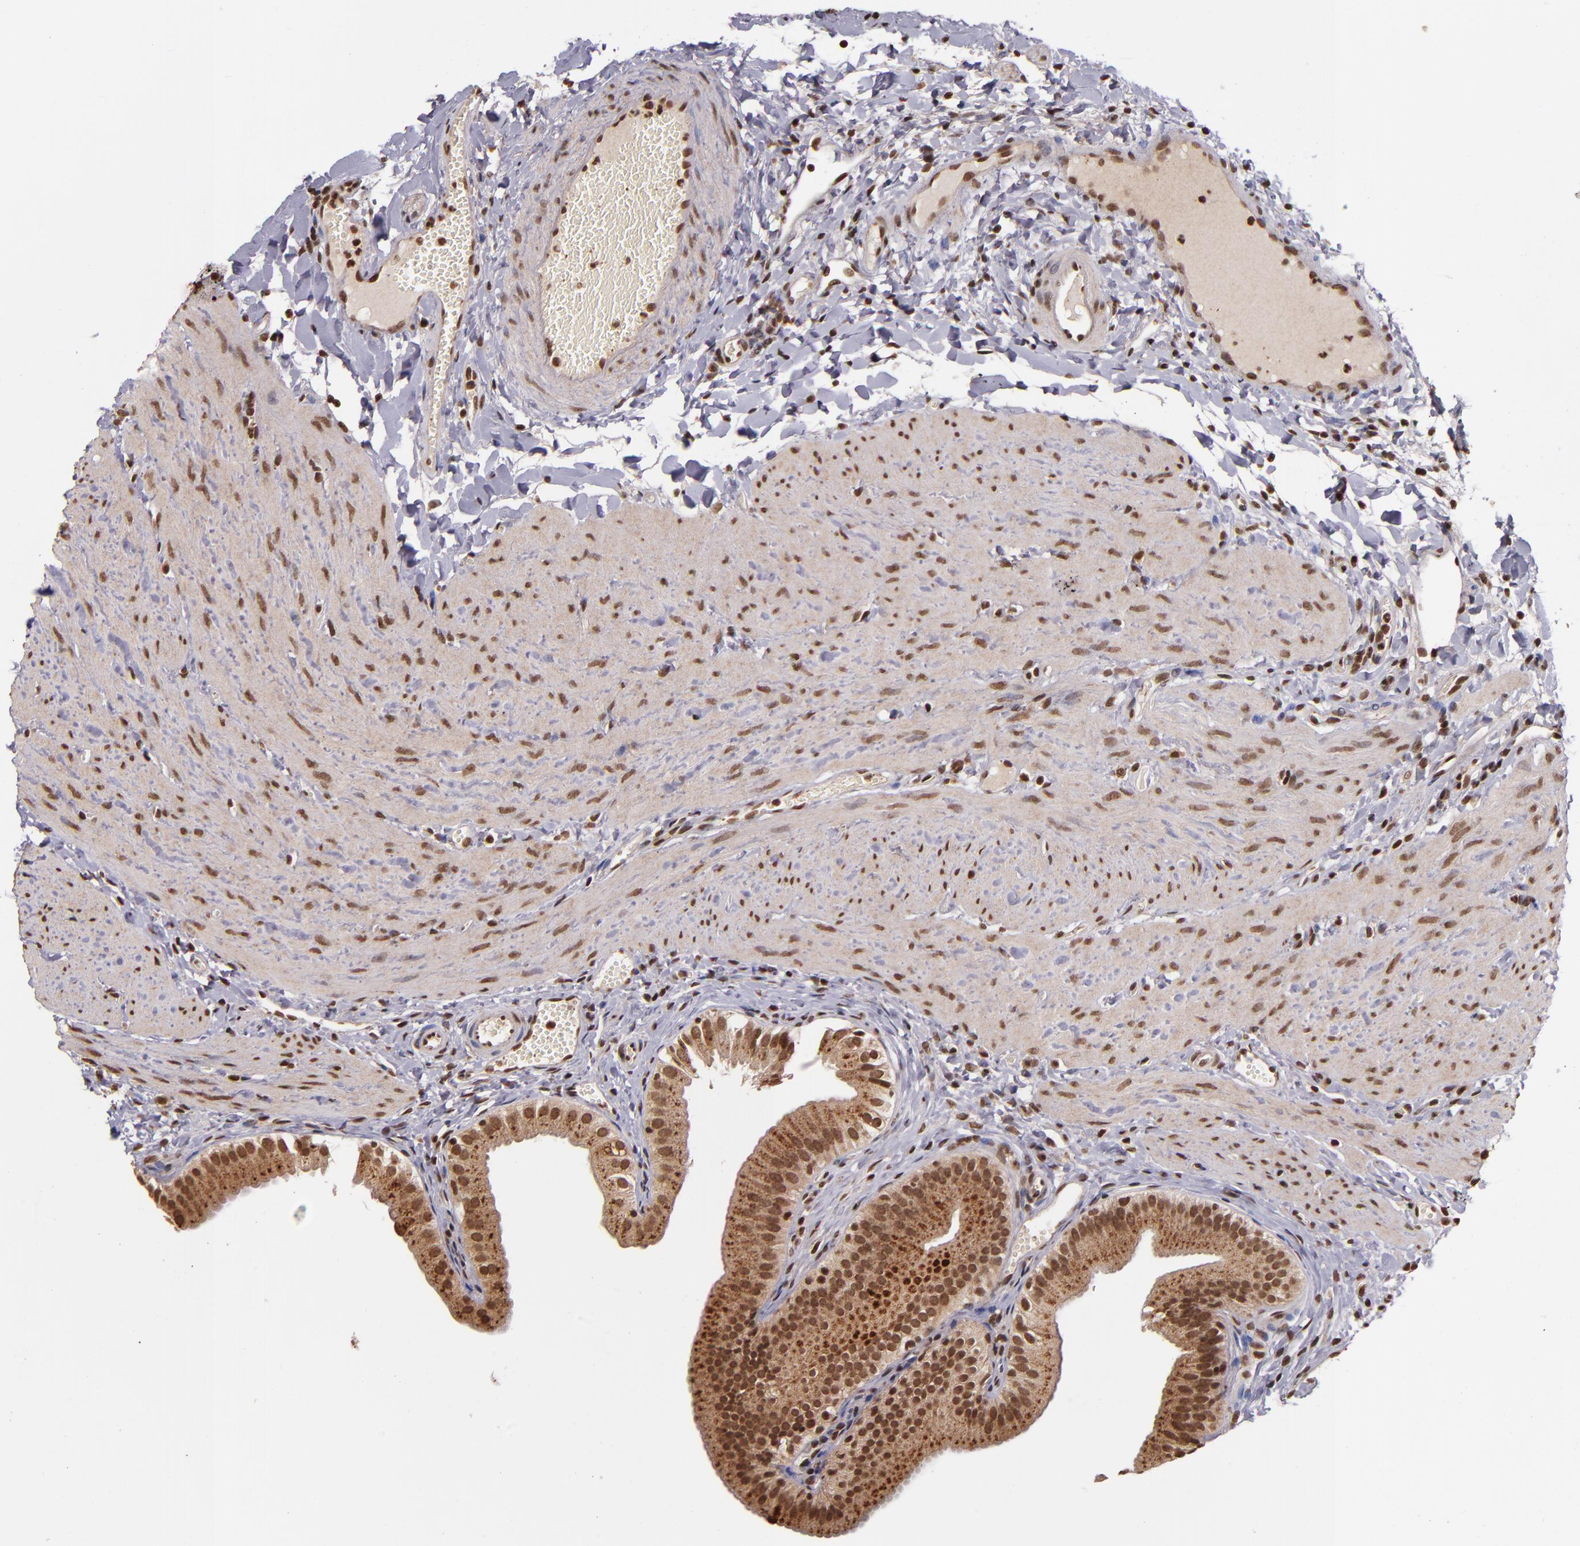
{"staining": {"intensity": "moderate", "quantity": ">75%", "location": "cytoplasmic/membranous,nuclear"}, "tissue": "gallbladder", "cell_type": "Glandular cells", "image_type": "normal", "snomed": [{"axis": "morphology", "description": "Normal tissue, NOS"}, {"axis": "topography", "description": "Gallbladder"}], "caption": "The image displays immunohistochemical staining of normal gallbladder. There is moderate cytoplasmic/membranous,nuclear positivity is present in approximately >75% of glandular cells.", "gene": "CUL3", "patient": {"sex": "female", "age": 24}}